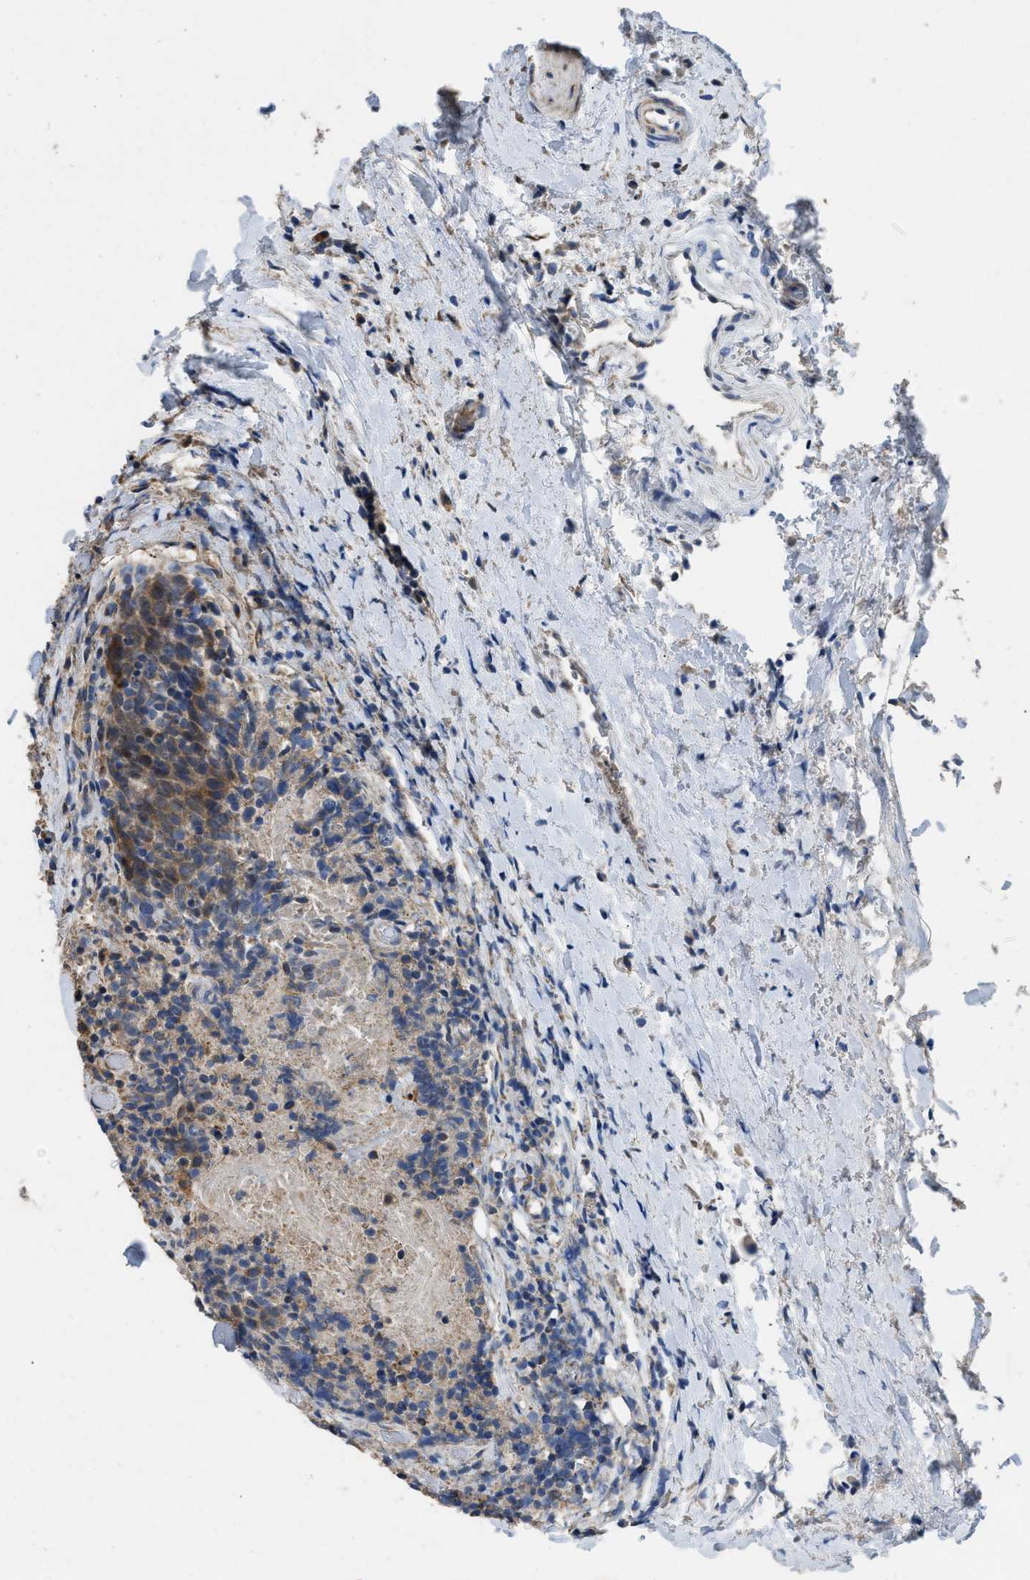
{"staining": {"intensity": "weak", "quantity": ">75%", "location": "cytoplasmic/membranous"}, "tissue": "head and neck cancer", "cell_type": "Tumor cells", "image_type": "cancer", "snomed": [{"axis": "morphology", "description": "Squamous cell carcinoma, NOS"}, {"axis": "morphology", "description": "Squamous cell carcinoma, metastatic, NOS"}, {"axis": "topography", "description": "Lymph node"}, {"axis": "topography", "description": "Head-Neck"}], "caption": "Protein expression analysis of head and neck squamous cell carcinoma exhibits weak cytoplasmic/membranous positivity in approximately >75% of tumor cells. The protein of interest is stained brown, and the nuclei are stained in blue (DAB (3,3'-diaminobenzidine) IHC with brightfield microscopy, high magnification).", "gene": "TMEM150A", "patient": {"sex": "male", "age": 62}}